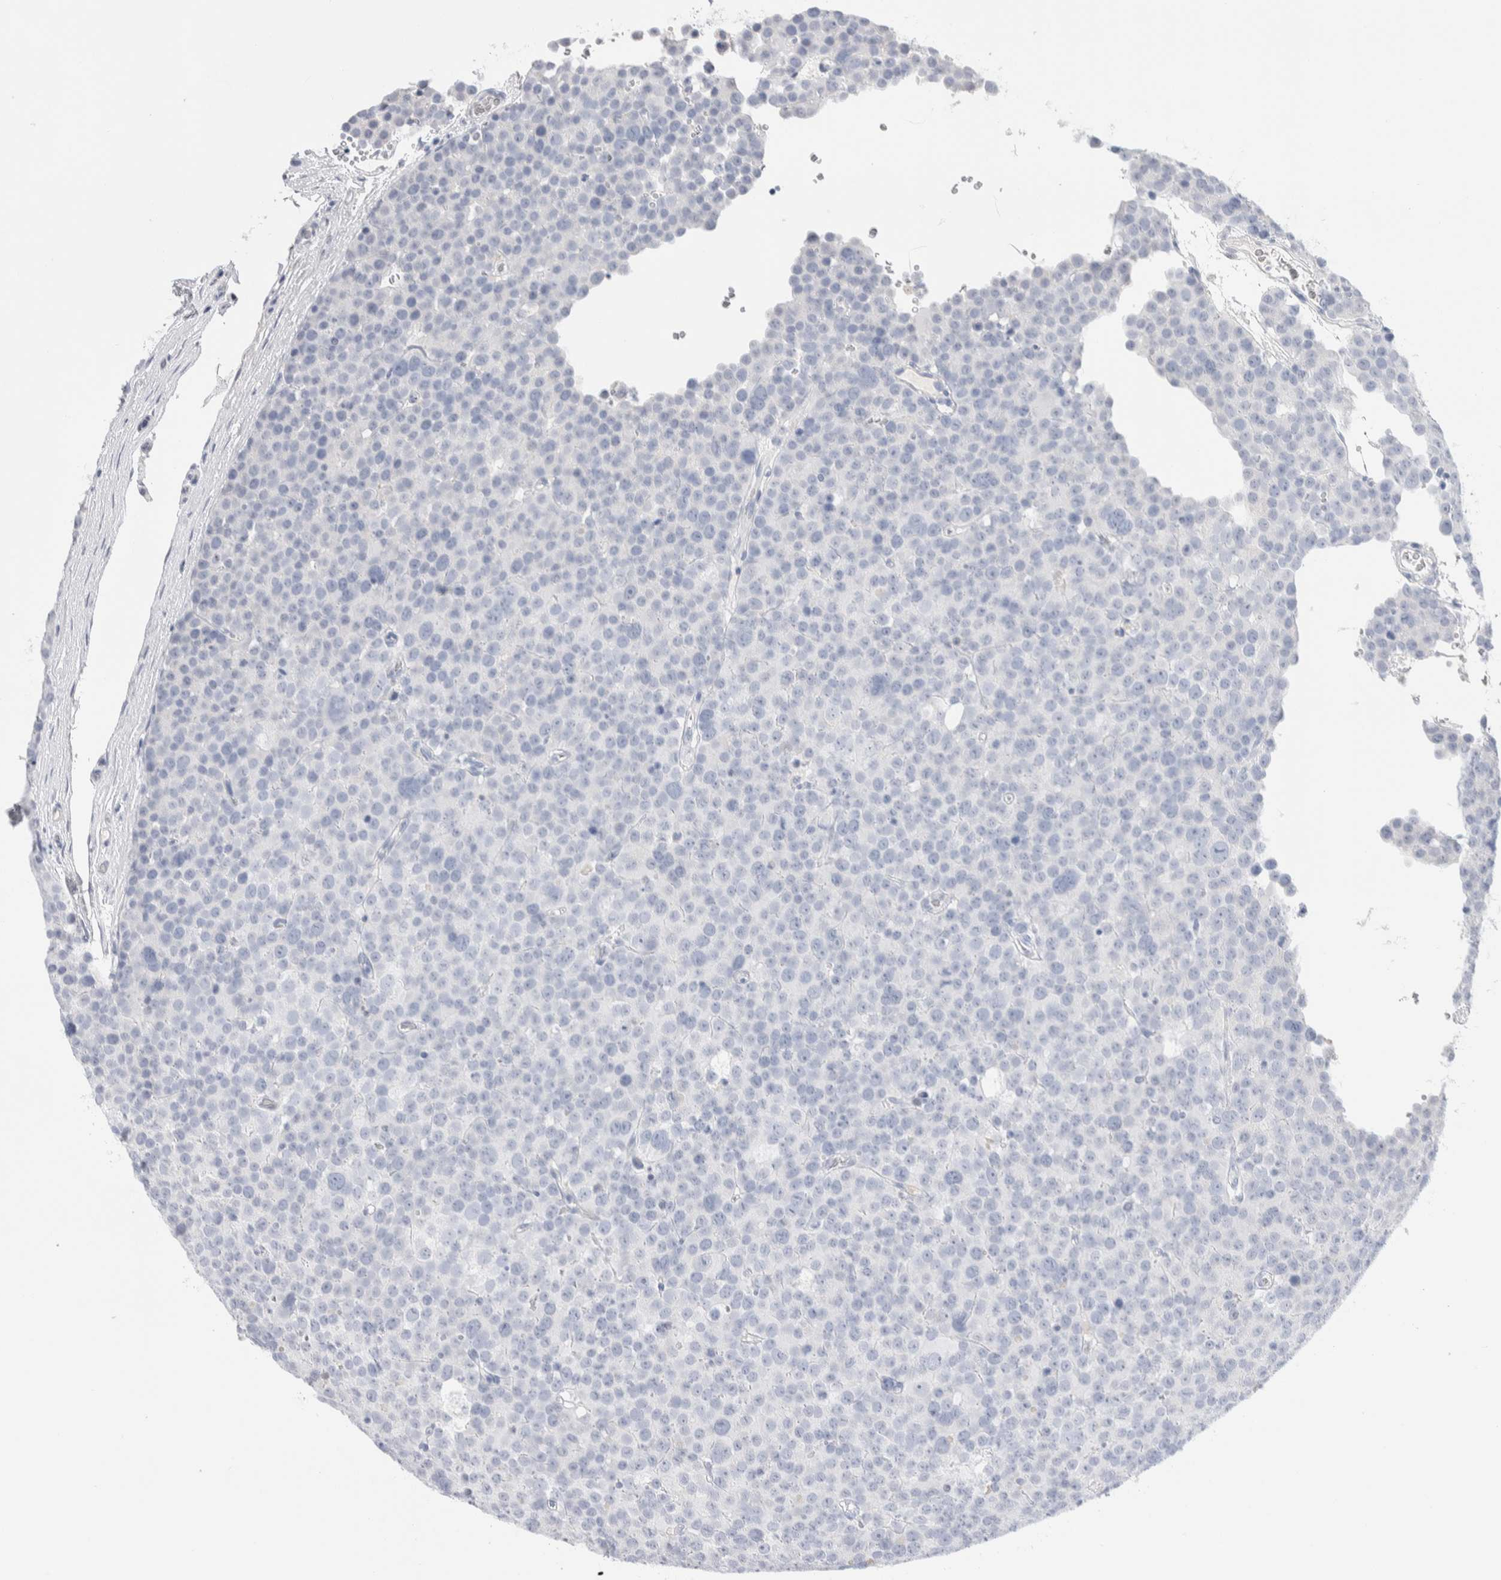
{"staining": {"intensity": "negative", "quantity": "none", "location": "none"}, "tissue": "testis cancer", "cell_type": "Tumor cells", "image_type": "cancer", "snomed": [{"axis": "morphology", "description": "Seminoma, NOS"}, {"axis": "topography", "description": "Testis"}], "caption": "IHC micrograph of testis cancer stained for a protein (brown), which shows no staining in tumor cells.", "gene": "GDA", "patient": {"sex": "male", "age": 71}}